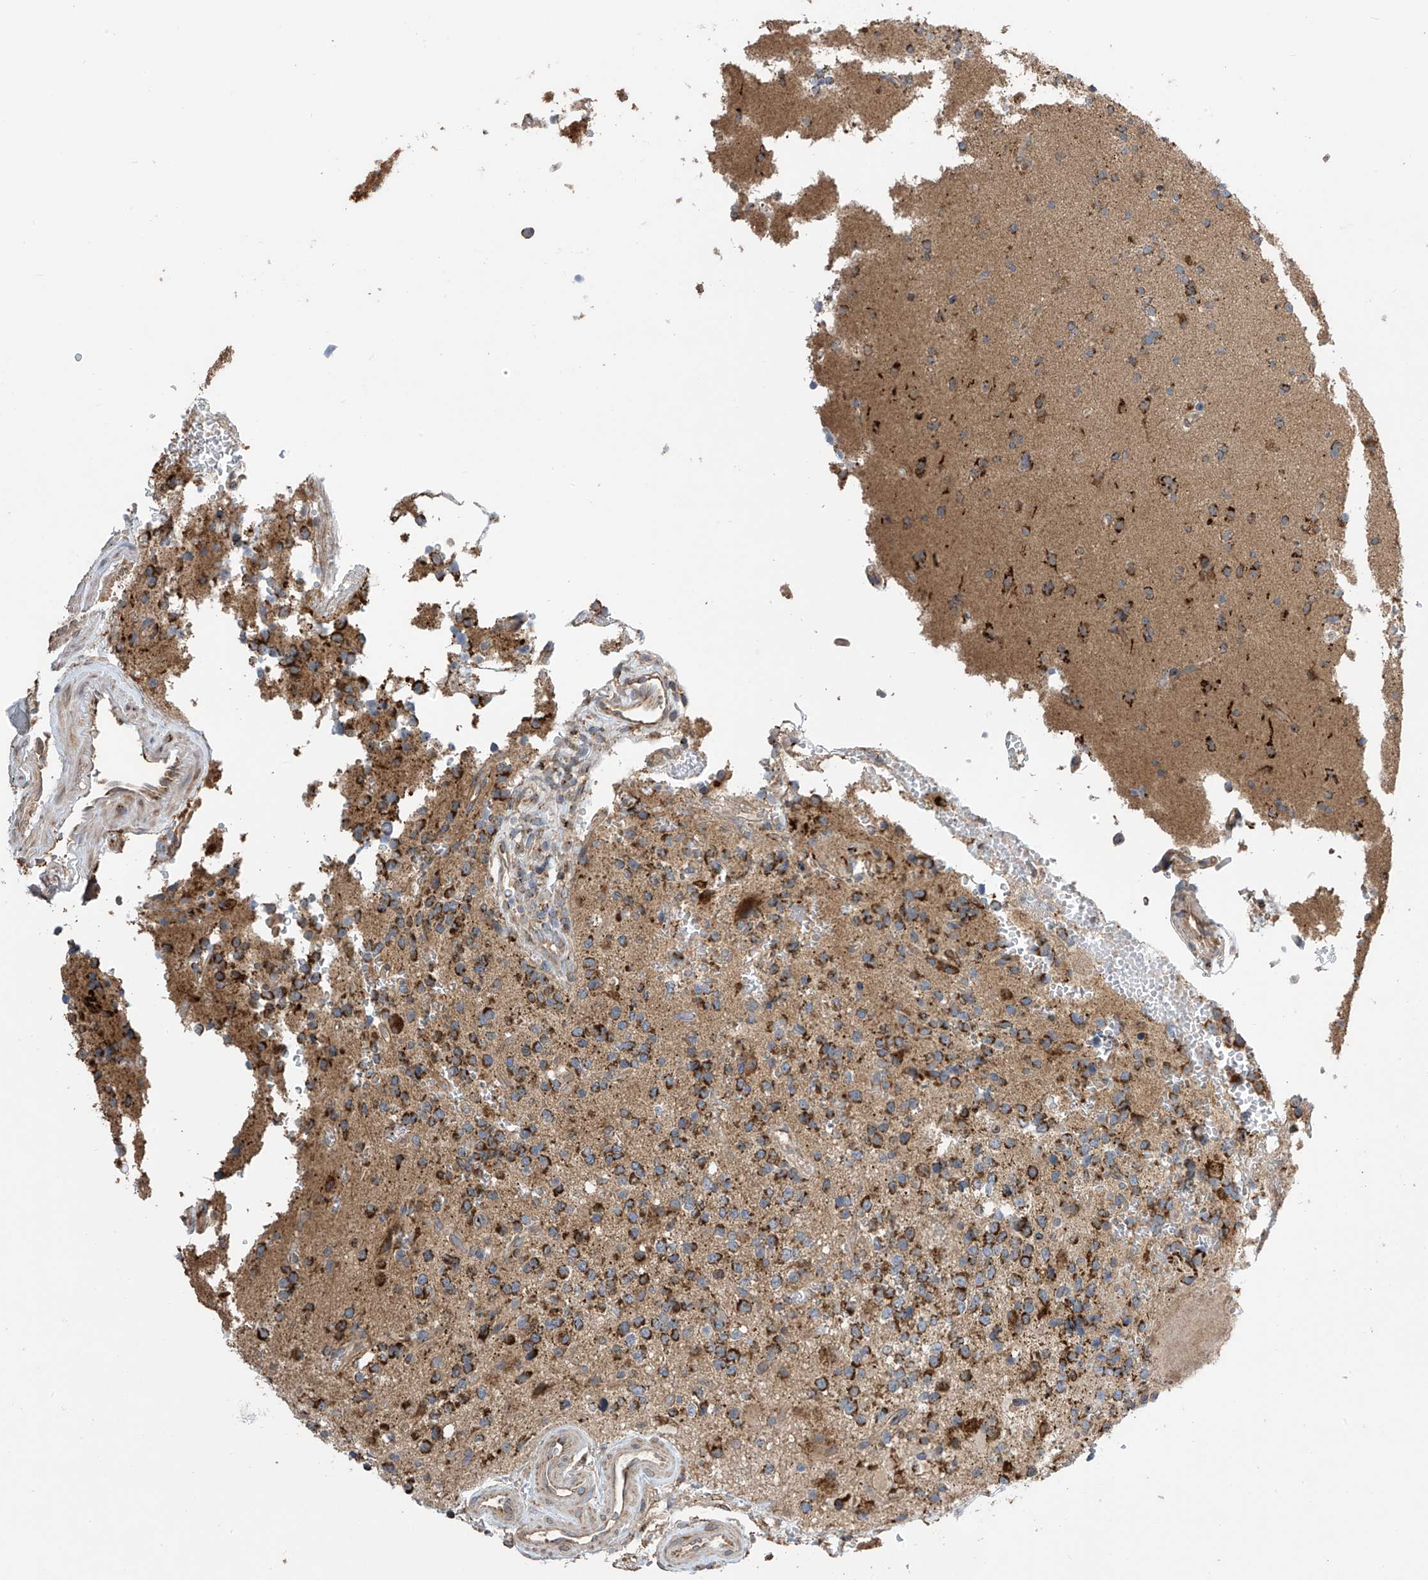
{"staining": {"intensity": "strong", "quantity": ">75%", "location": "cytoplasmic/membranous"}, "tissue": "glioma", "cell_type": "Tumor cells", "image_type": "cancer", "snomed": [{"axis": "morphology", "description": "Glioma, malignant, High grade"}, {"axis": "topography", "description": "Brain"}], "caption": "Glioma stained with immunohistochemistry (IHC) reveals strong cytoplasmic/membranous positivity in approximately >75% of tumor cells.", "gene": "PNPT1", "patient": {"sex": "female", "age": 62}}